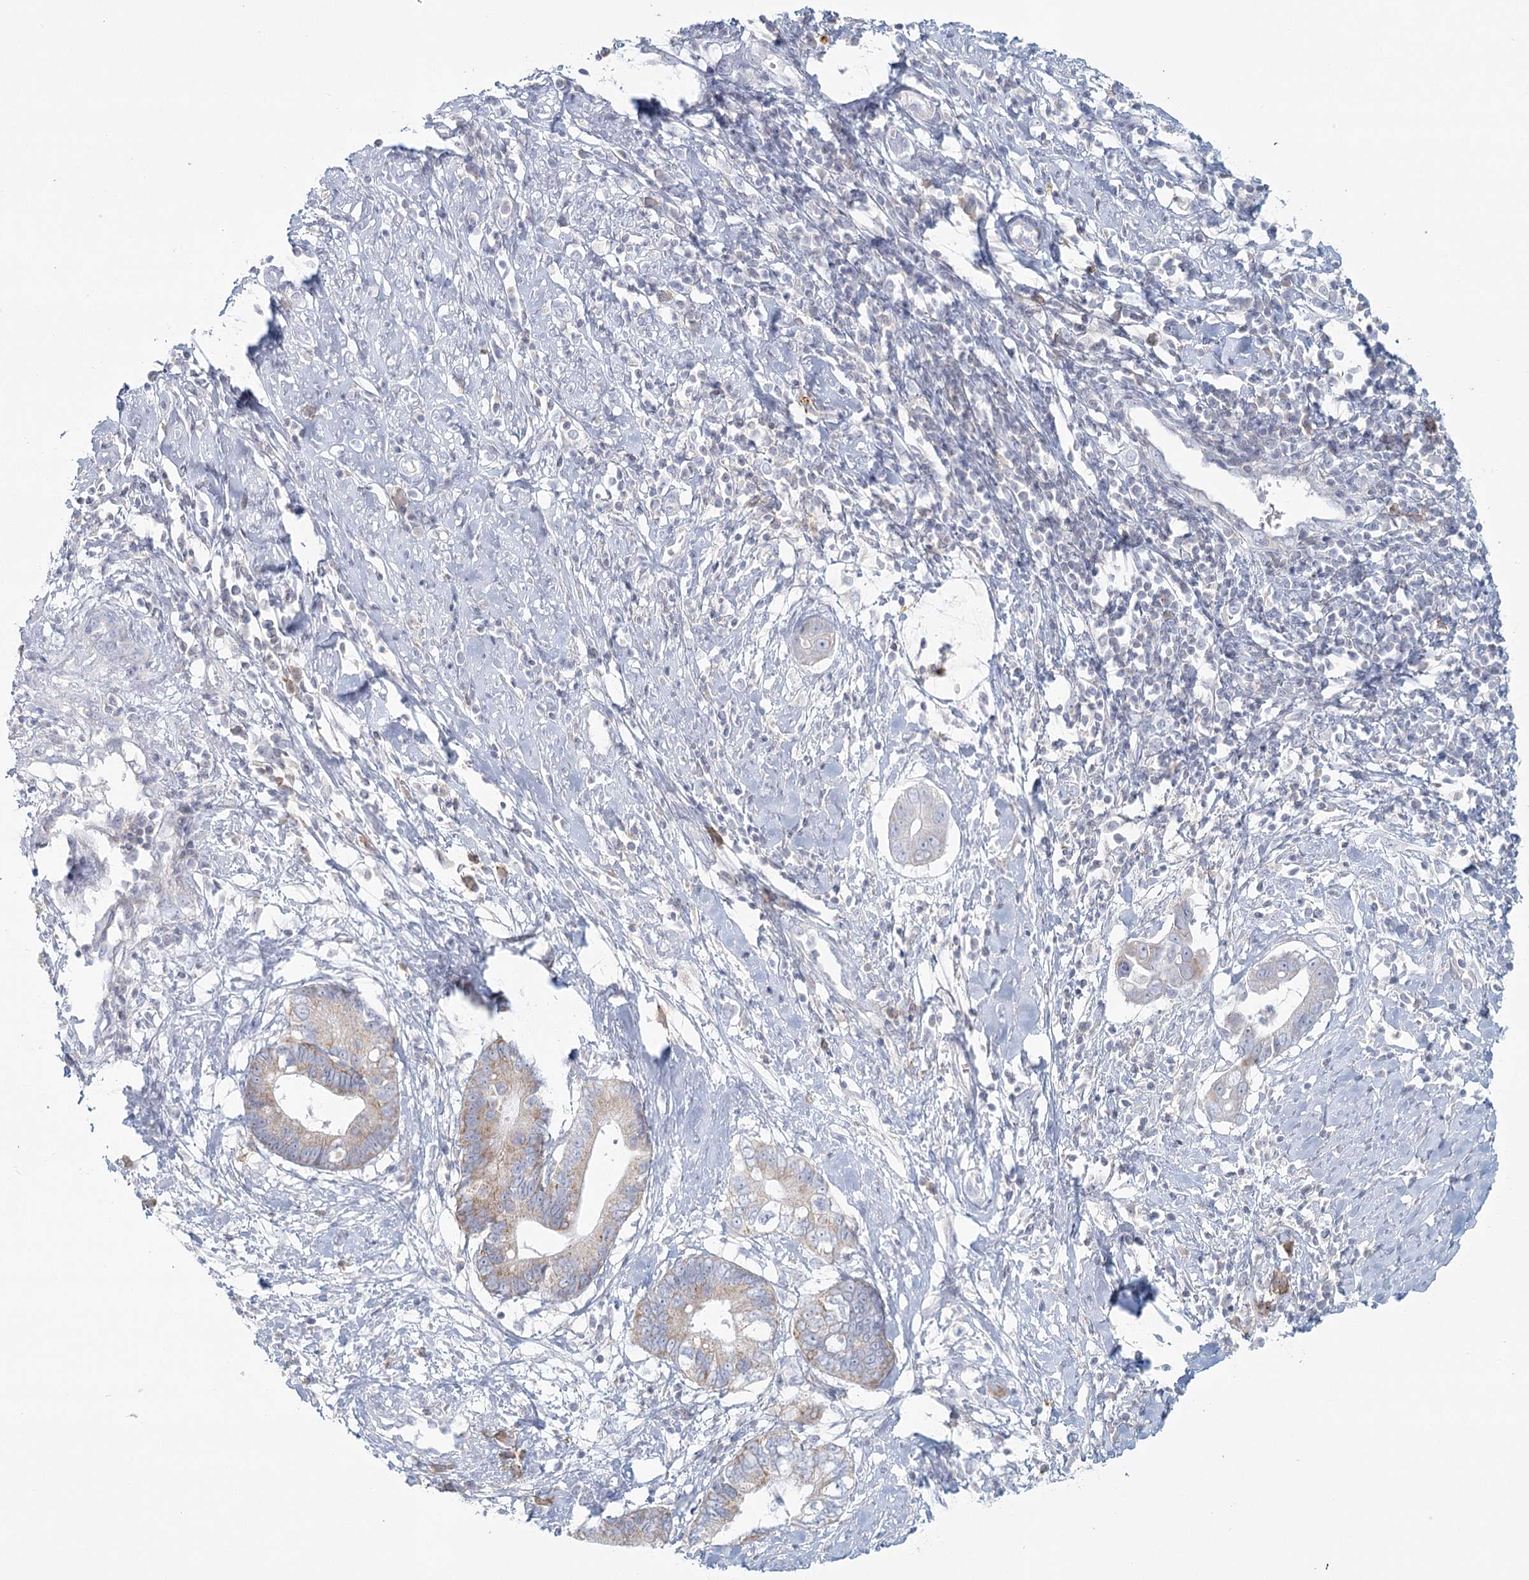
{"staining": {"intensity": "moderate", "quantity": "<25%", "location": "cytoplasmic/membranous"}, "tissue": "cervical cancer", "cell_type": "Tumor cells", "image_type": "cancer", "snomed": [{"axis": "morphology", "description": "Adenocarcinoma, NOS"}, {"axis": "topography", "description": "Cervix"}], "caption": "Tumor cells reveal moderate cytoplasmic/membranous positivity in about <25% of cells in cervical adenocarcinoma.", "gene": "BPHL", "patient": {"sex": "female", "age": 44}}